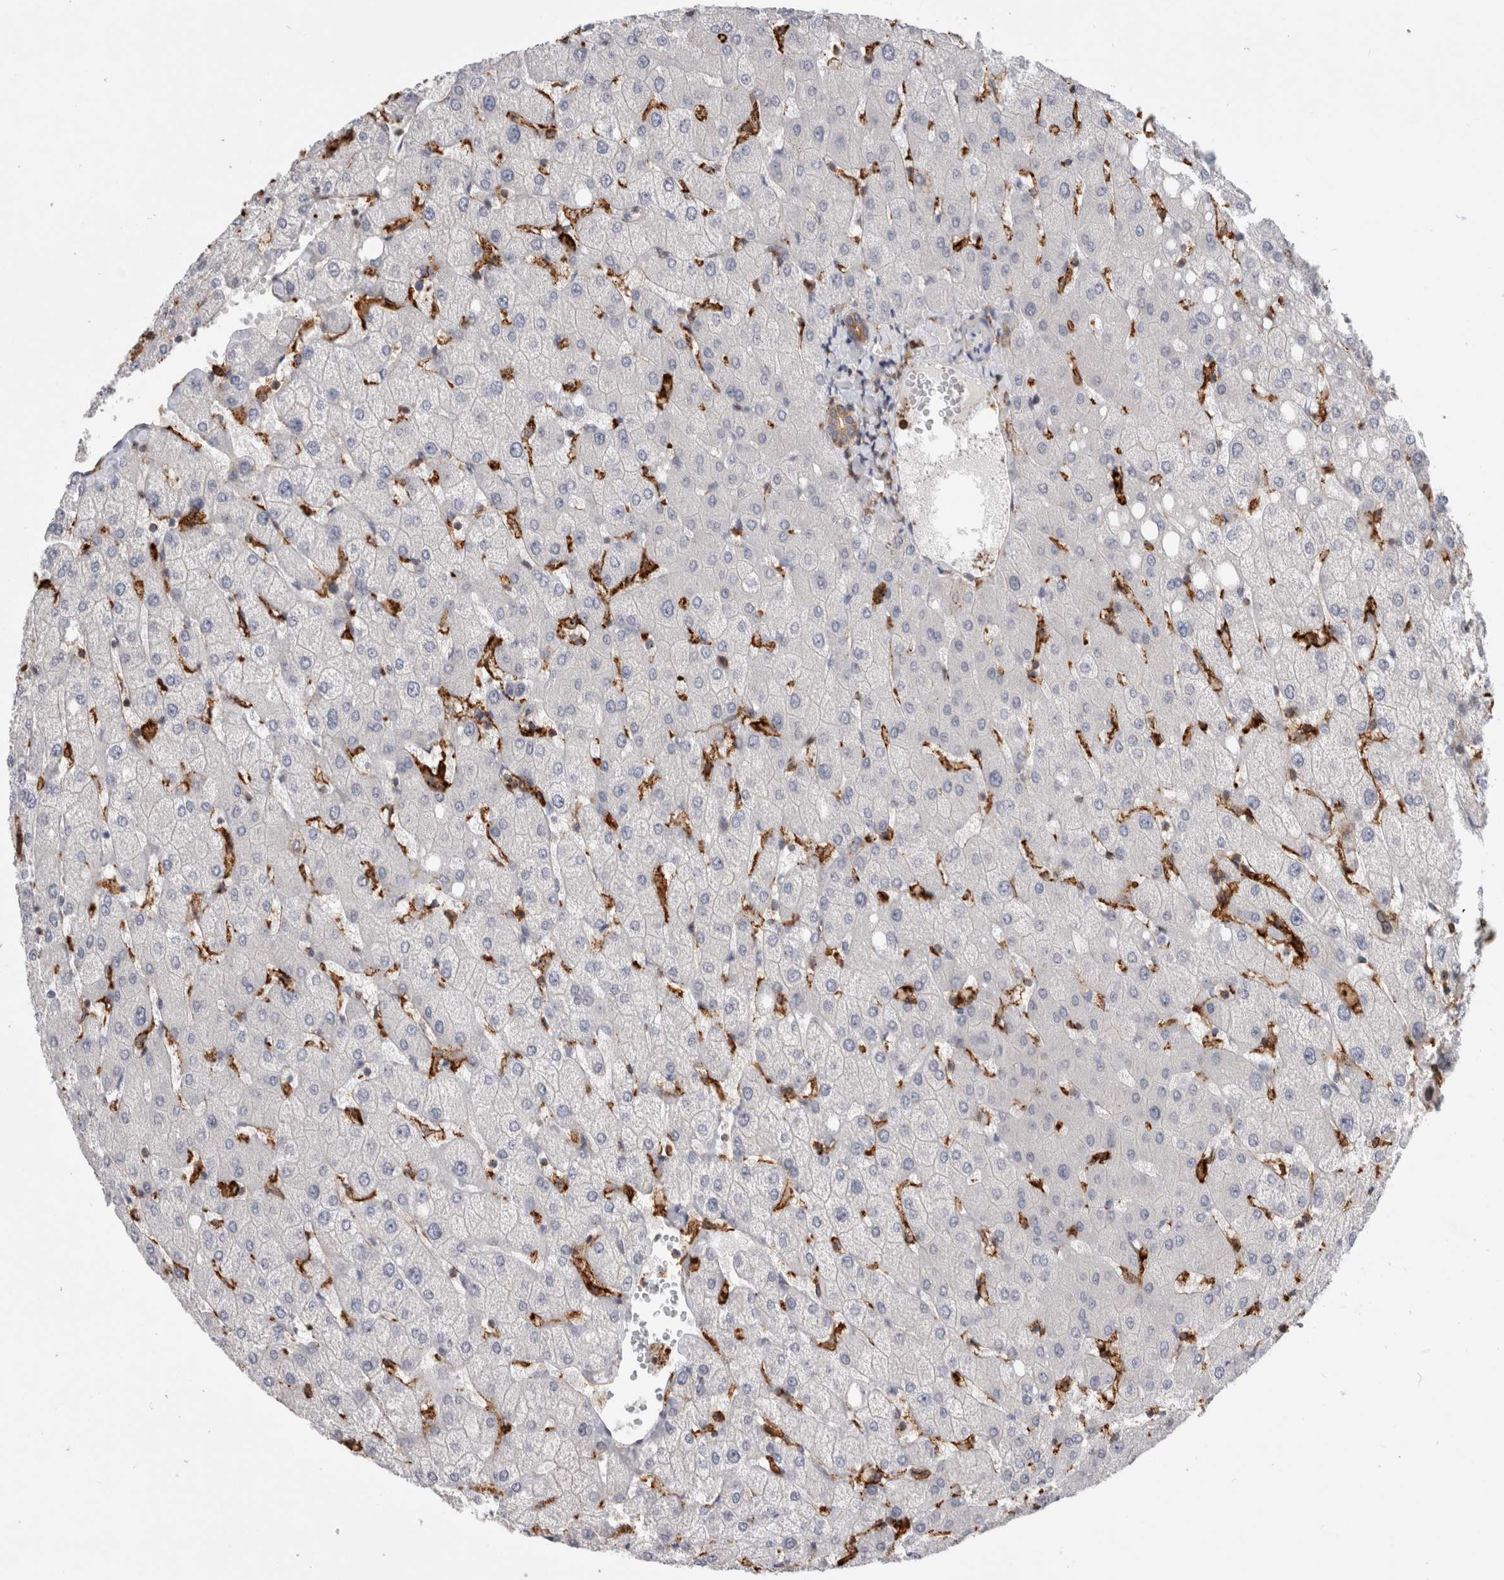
{"staining": {"intensity": "weak", "quantity": ">75%", "location": "cytoplasmic/membranous"}, "tissue": "liver", "cell_type": "Cholangiocytes", "image_type": "normal", "snomed": [{"axis": "morphology", "description": "Normal tissue, NOS"}, {"axis": "topography", "description": "Liver"}], "caption": "This histopathology image reveals unremarkable liver stained with IHC to label a protein in brown. The cytoplasmic/membranous of cholangiocytes show weak positivity for the protein. Nuclei are counter-stained blue.", "gene": "CCDC88B", "patient": {"sex": "female", "age": 54}}